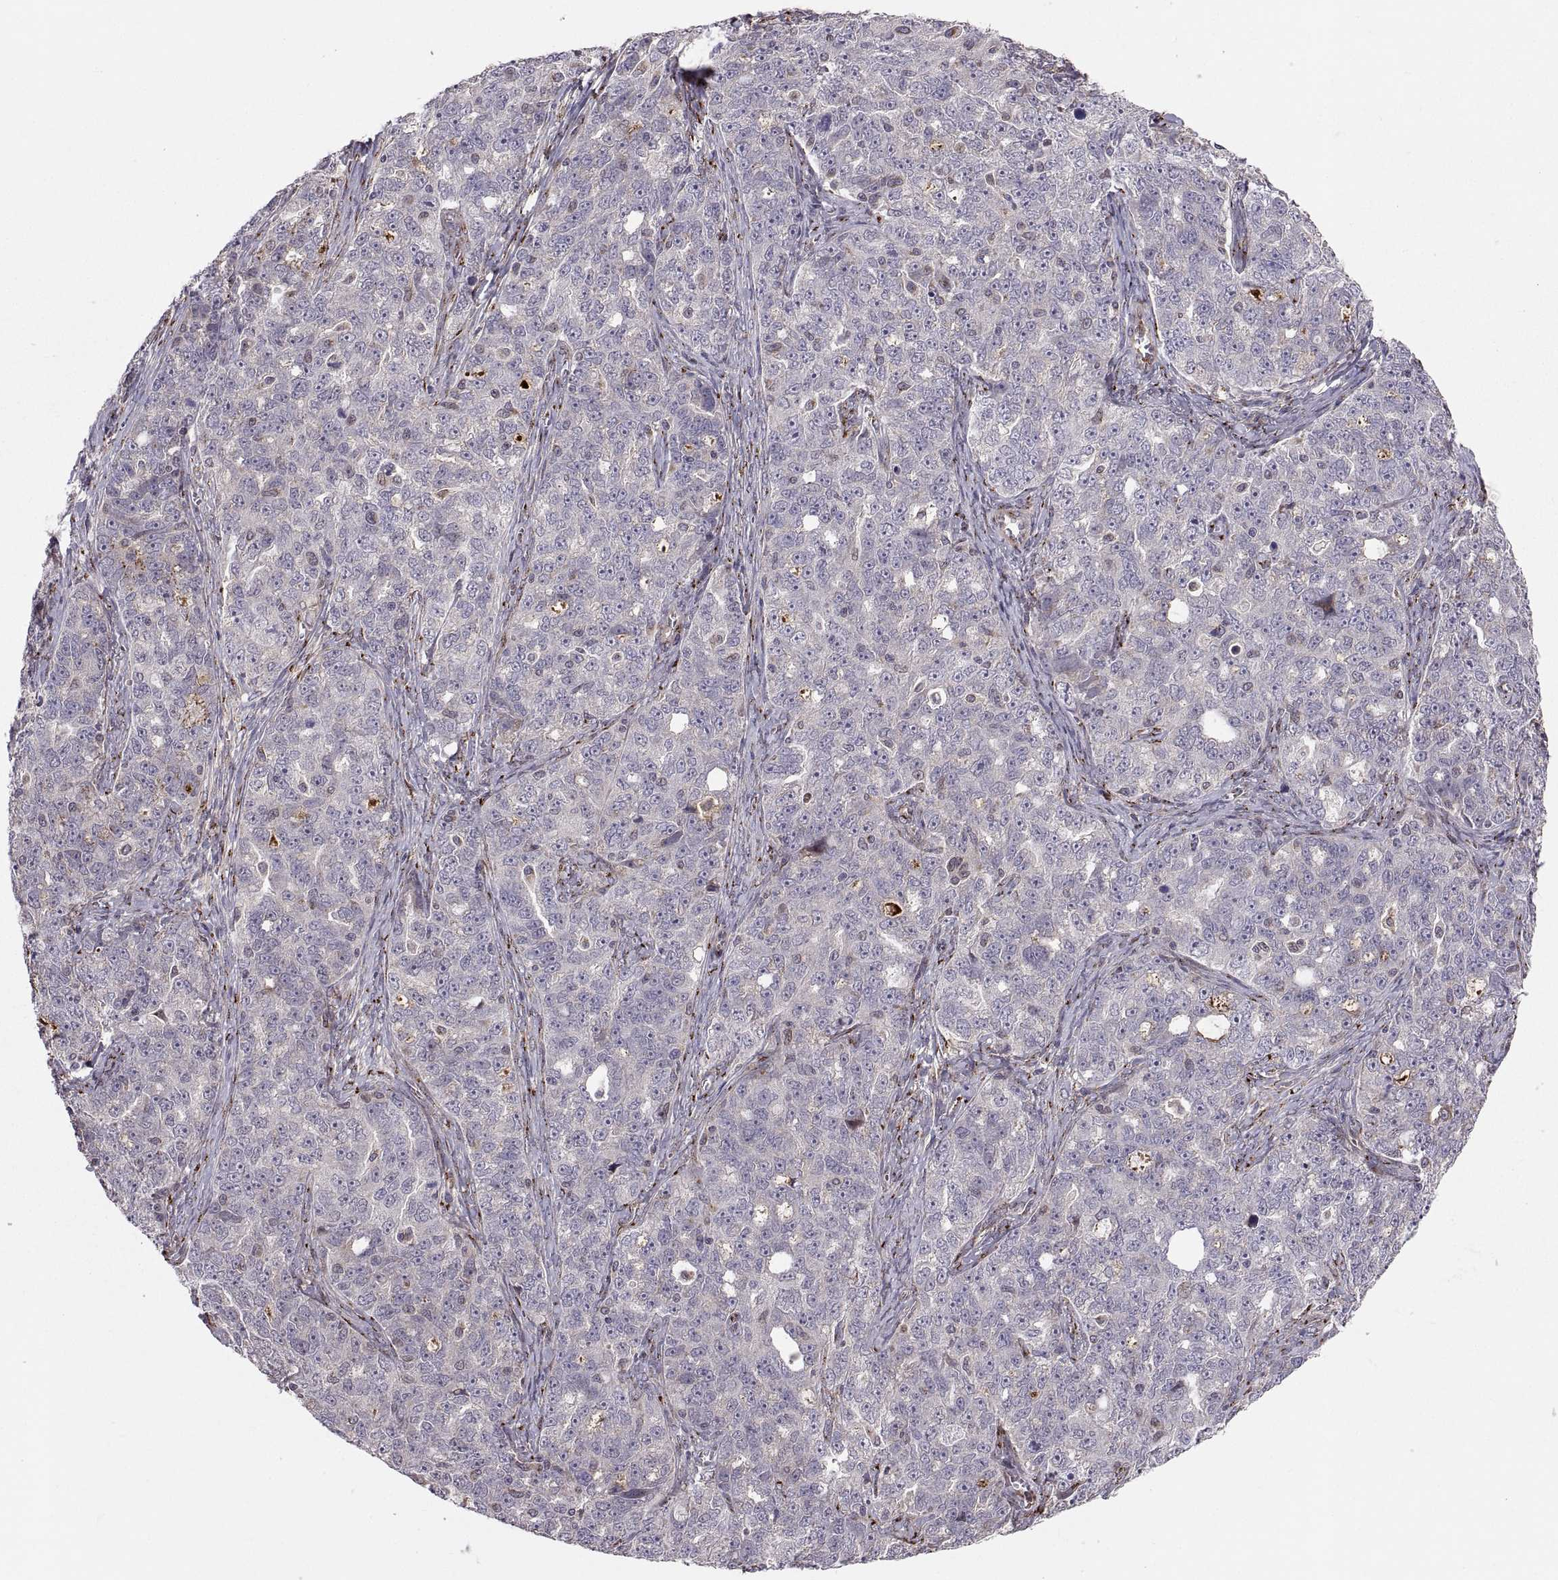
{"staining": {"intensity": "negative", "quantity": "none", "location": "none"}, "tissue": "ovarian cancer", "cell_type": "Tumor cells", "image_type": "cancer", "snomed": [{"axis": "morphology", "description": "Cystadenocarcinoma, serous, NOS"}, {"axis": "topography", "description": "Ovary"}], "caption": "Immunohistochemistry micrograph of neoplastic tissue: human ovarian cancer stained with DAB (3,3'-diaminobenzidine) demonstrates no significant protein staining in tumor cells. The staining was performed using DAB to visualize the protein expression in brown, while the nuclei were stained in blue with hematoxylin (Magnification: 20x).", "gene": "TESC", "patient": {"sex": "female", "age": 51}}